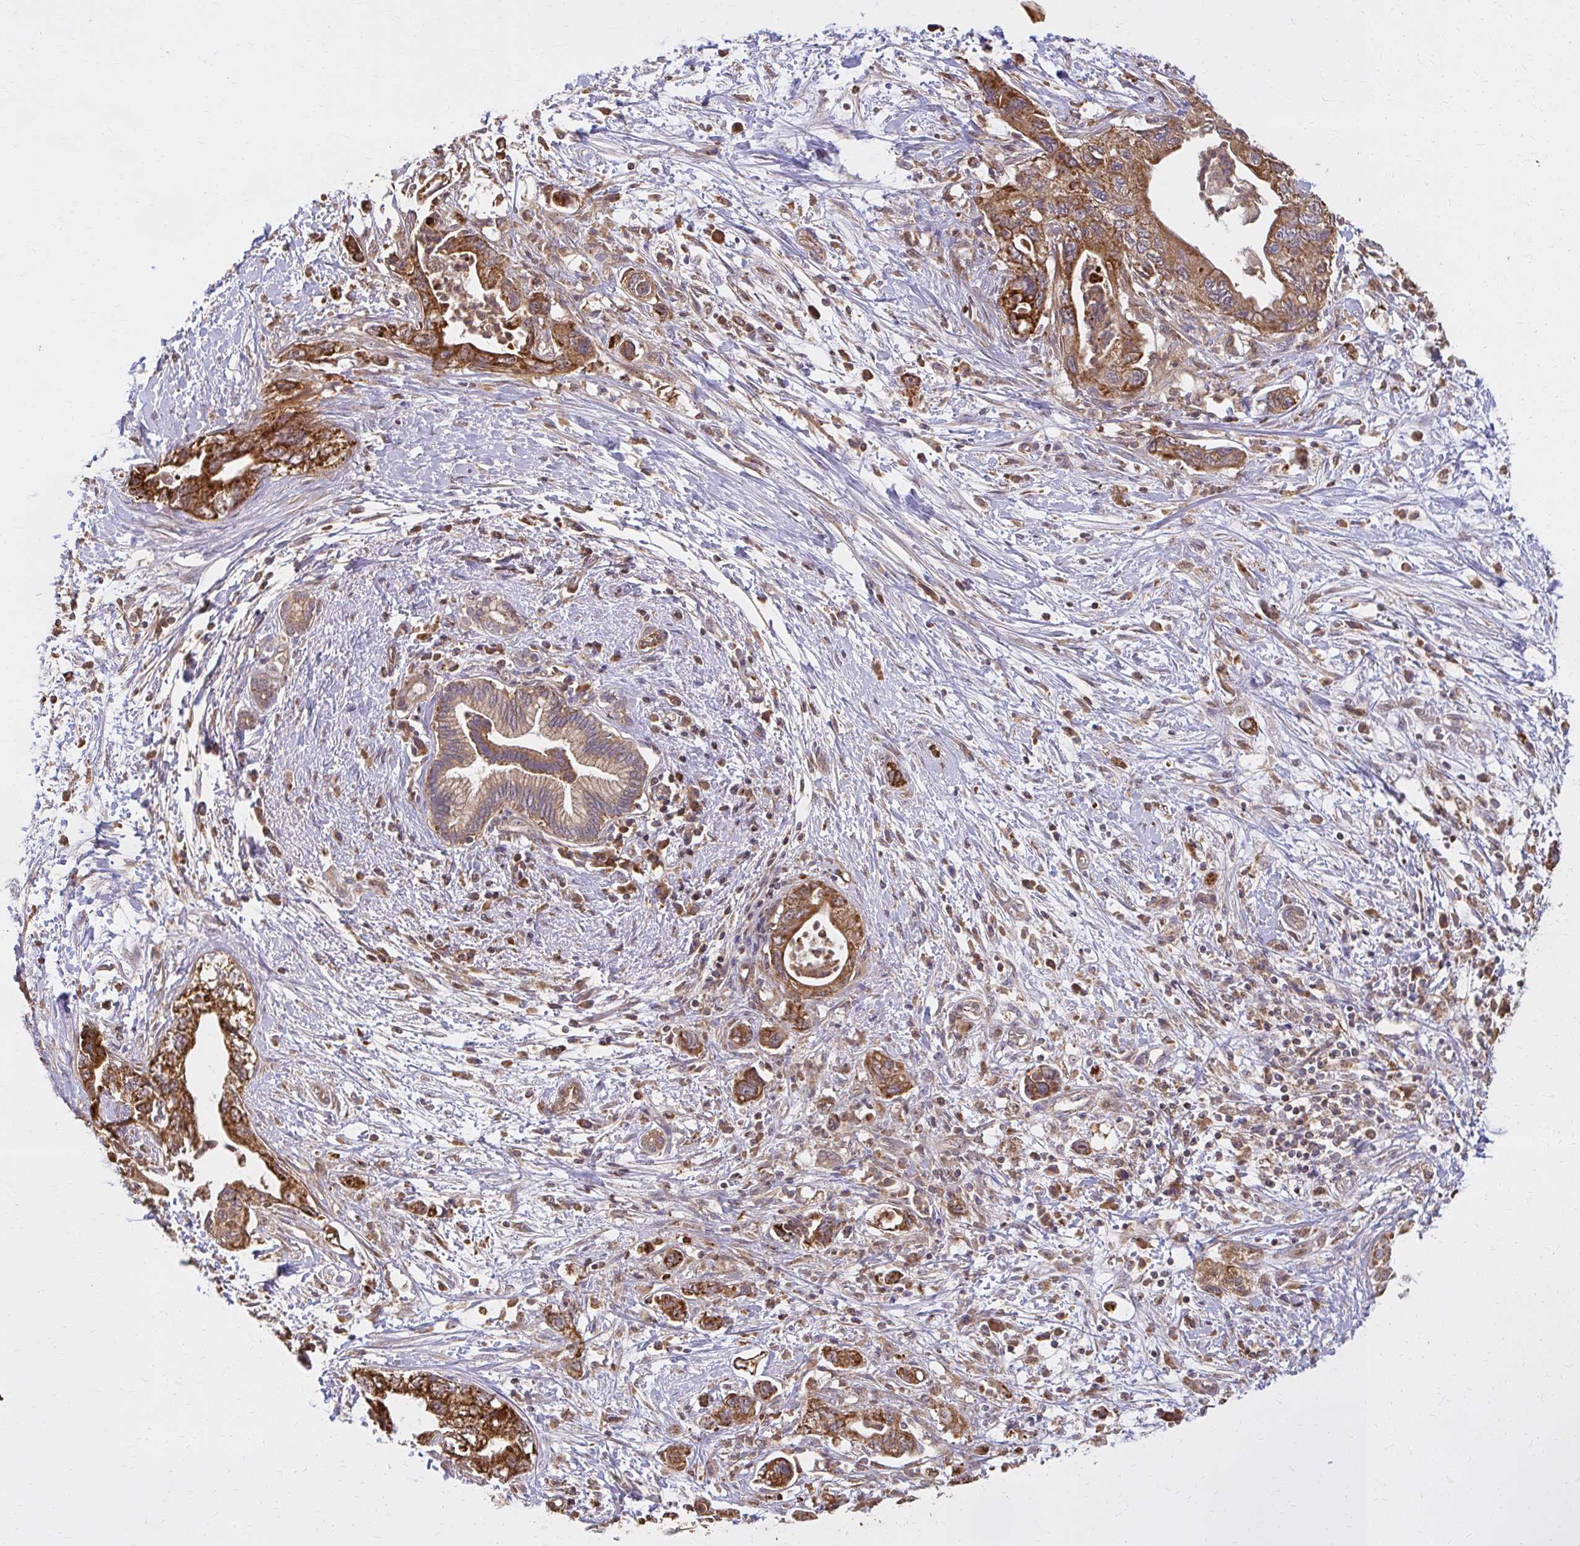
{"staining": {"intensity": "moderate", "quantity": ">75%", "location": "cytoplasmic/membranous"}, "tissue": "pancreatic cancer", "cell_type": "Tumor cells", "image_type": "cancer", "snomed": [{"axis": "morphology", "description": "Adenocarcinoma, NOS"}, {"axis": "topography", "description": "Pancreas"}], "caption": "Moderate cytoplasmic/membranous staining is identified in about >75% of tumor cells in pancreatic cancer. (Brightfield microscopy of DAB IHC at high magnification).", "gene": "GNS", "patient": {"sex": "female", "age": 73}}